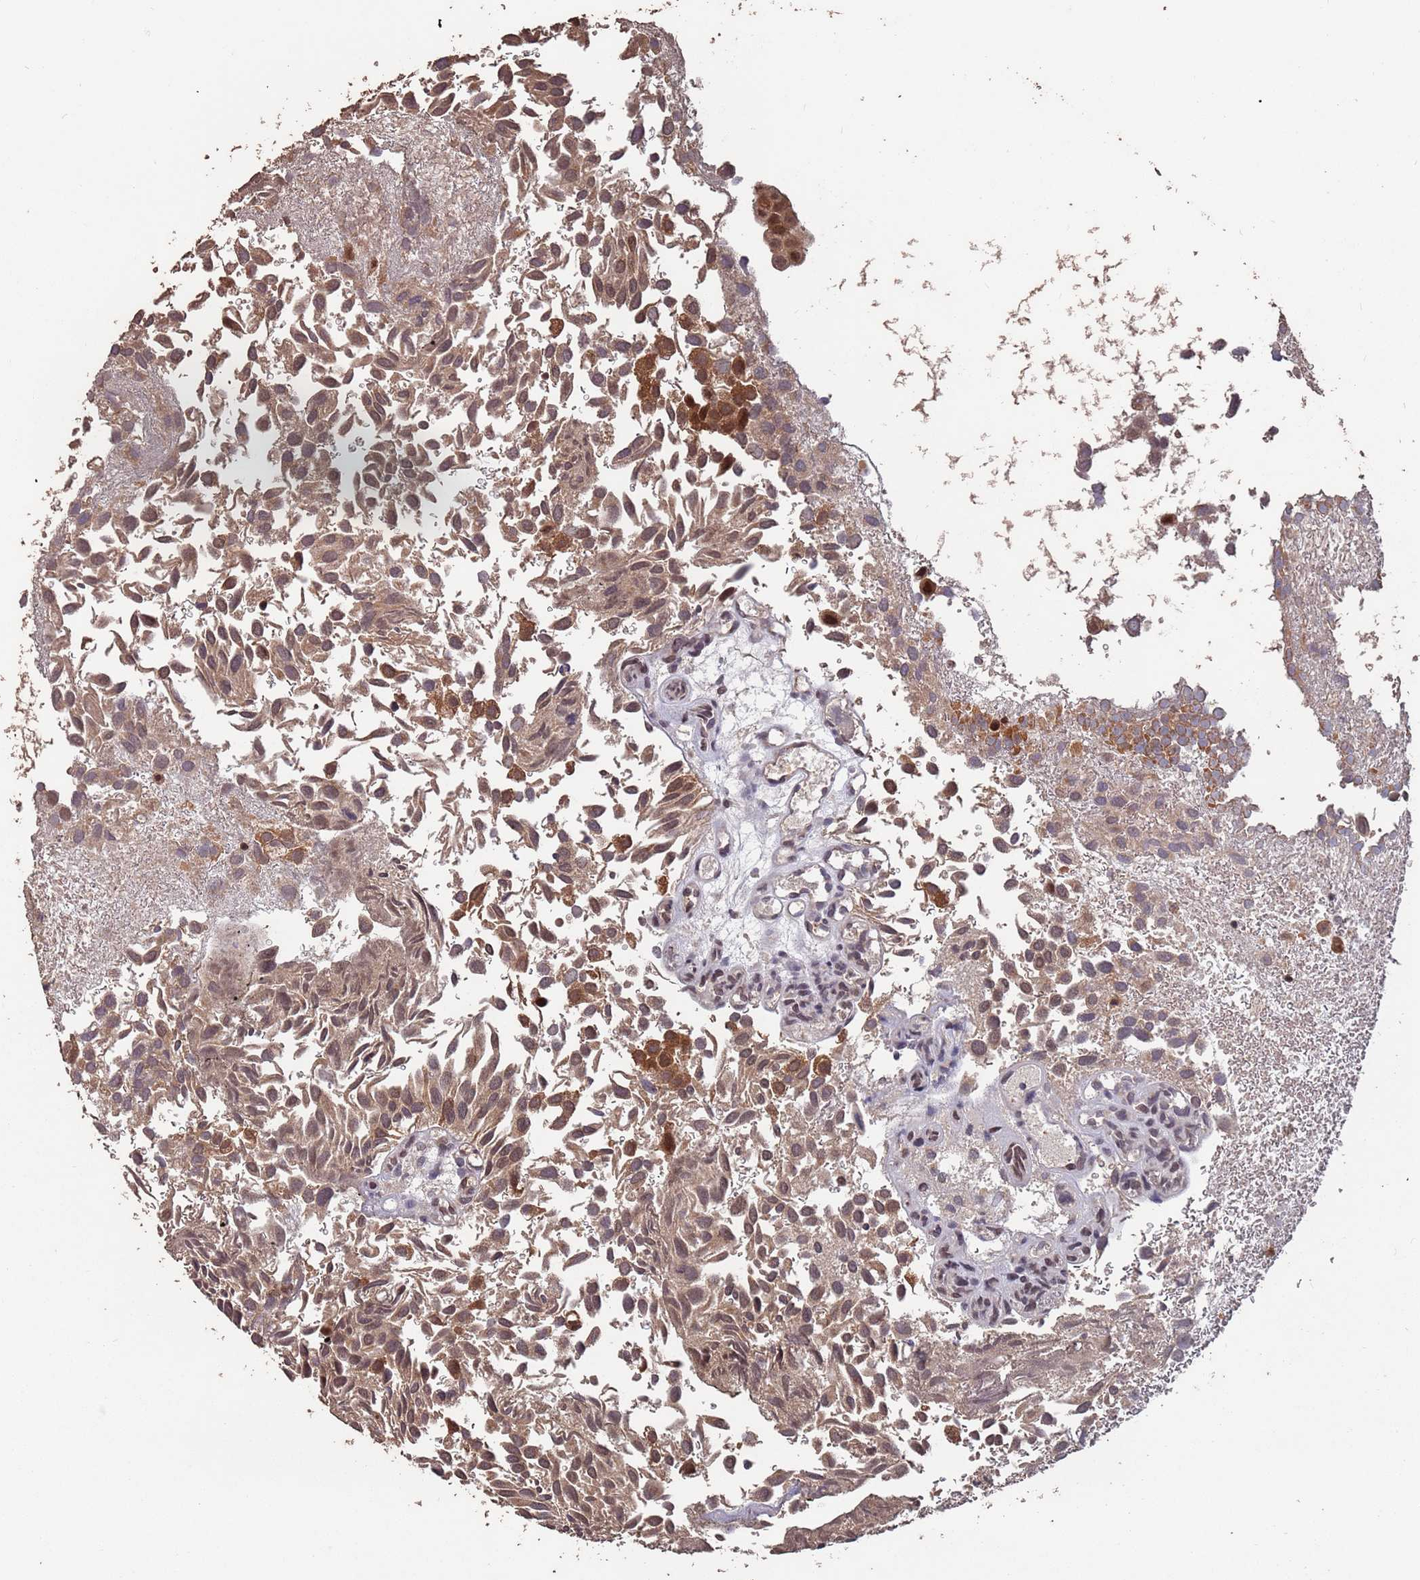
{"staining": {"intensity": "moderate", "quantity": ">75%", "location": "cytoplasmic/membranous,nuclear"}, "tissue": "urothelial cancer", "cell_type": "Tumor cells", "image_type": "cancer", "snomed": [{"axis": "morphology", "description": "Urothelial carcinoma, Low grade"}, {"axis": "topography", "description": "Urinary bladder"}], "caption": "A brown stain shows moderate cytoplasmic/membranous and nuclear staining of a protein in urothelial carcinoma (low-grade) tumor cells.", "gene": "PRR7", "patient": {"sex": "male", "age": 88}}